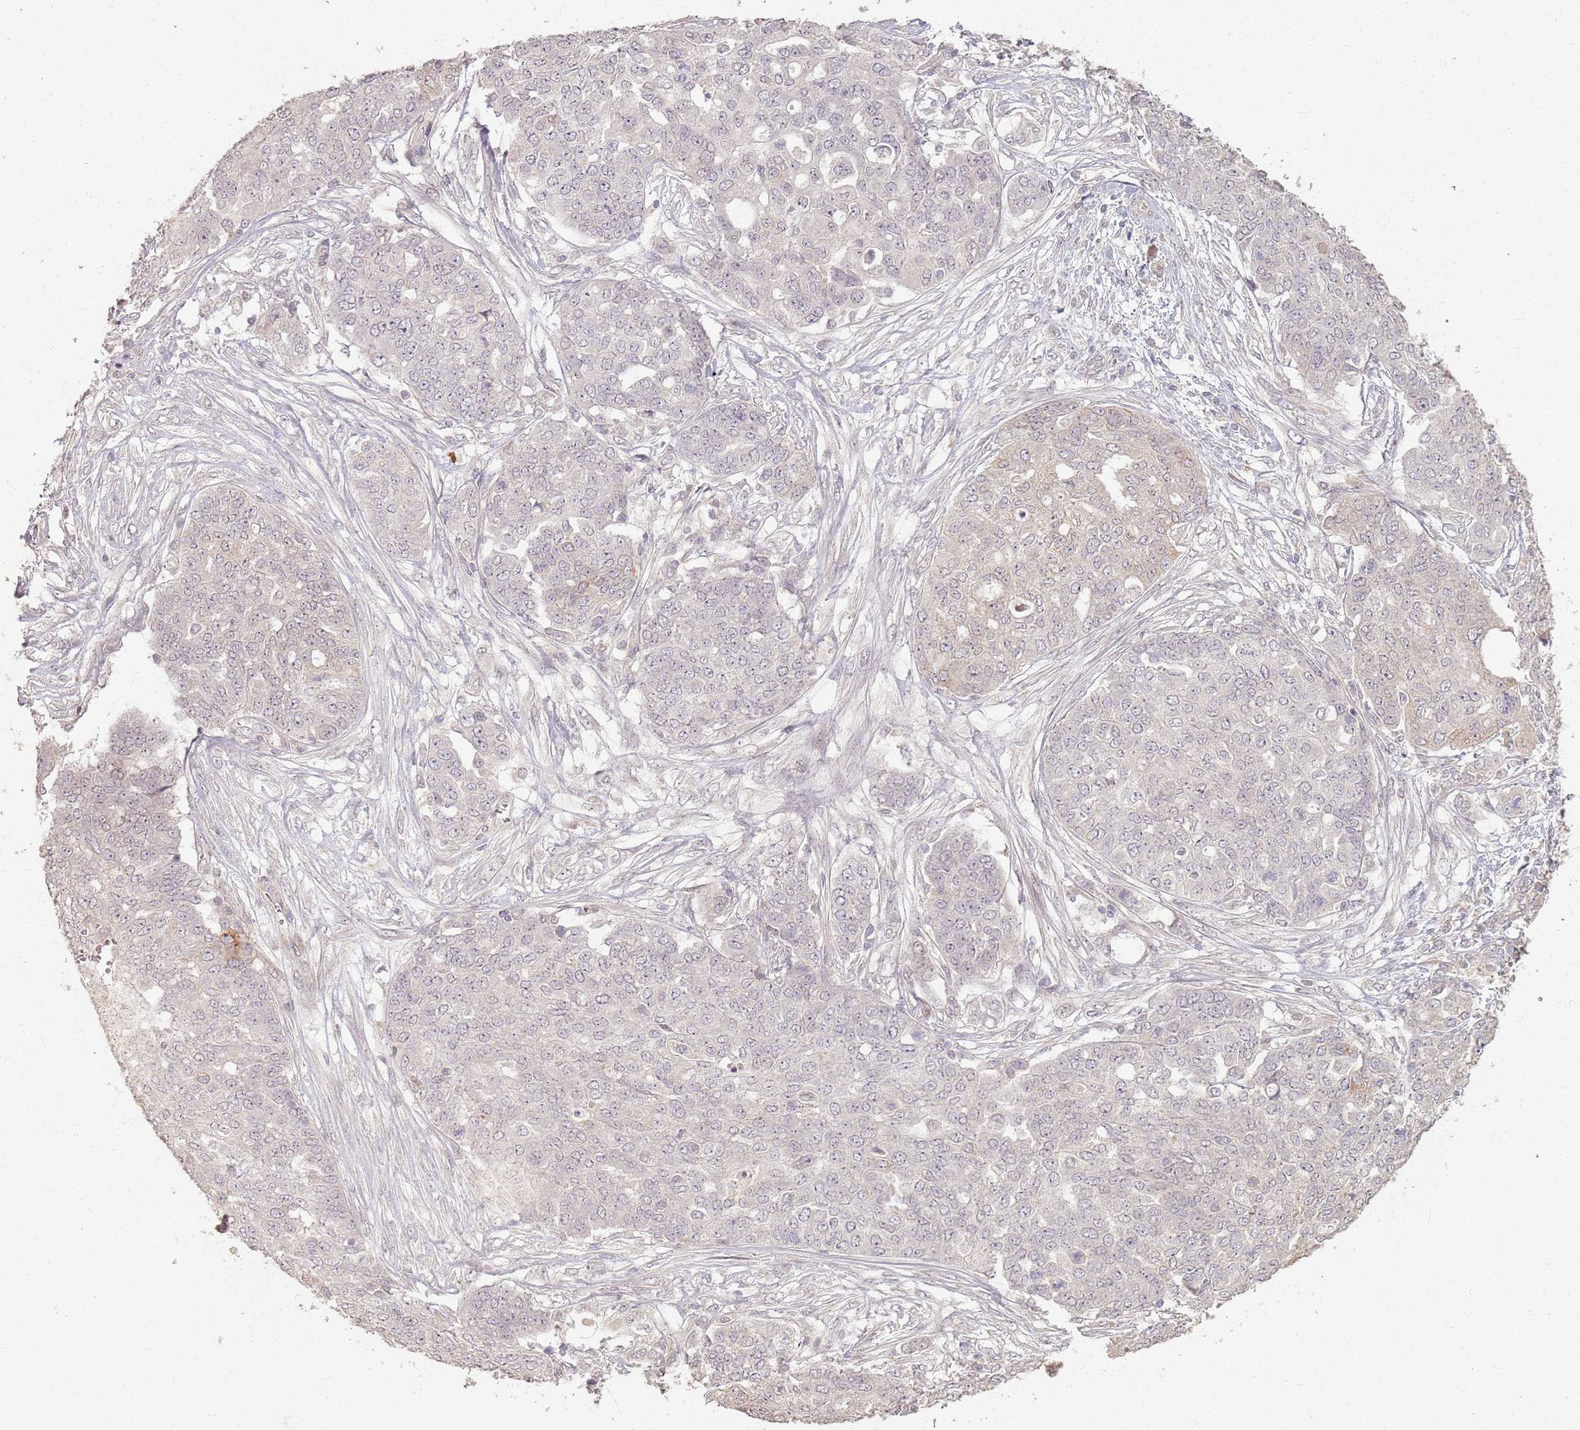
{"staining": {"intensity": "negative", "quantity": "none", "location": "none"}, "tissue": "ovarian cancer", "cell_type": "Tumor cells", "image_type": "cancer", "snomed": [{"axis": "morphology", "description": "Cystadenocarcinoma, serous, NOS"}, {"axis": "topography", "description": "Soft tissue"}, {"axis": "topography", "description": "Ovary"}], "caption": "The IHC photomicrograph has no significant expression in tumor cells of ovarian cancer (serous cystadenocarcinoma) tissue.", "gene": "CCDC168", "patient": {"sex": "female", "age": 57}}